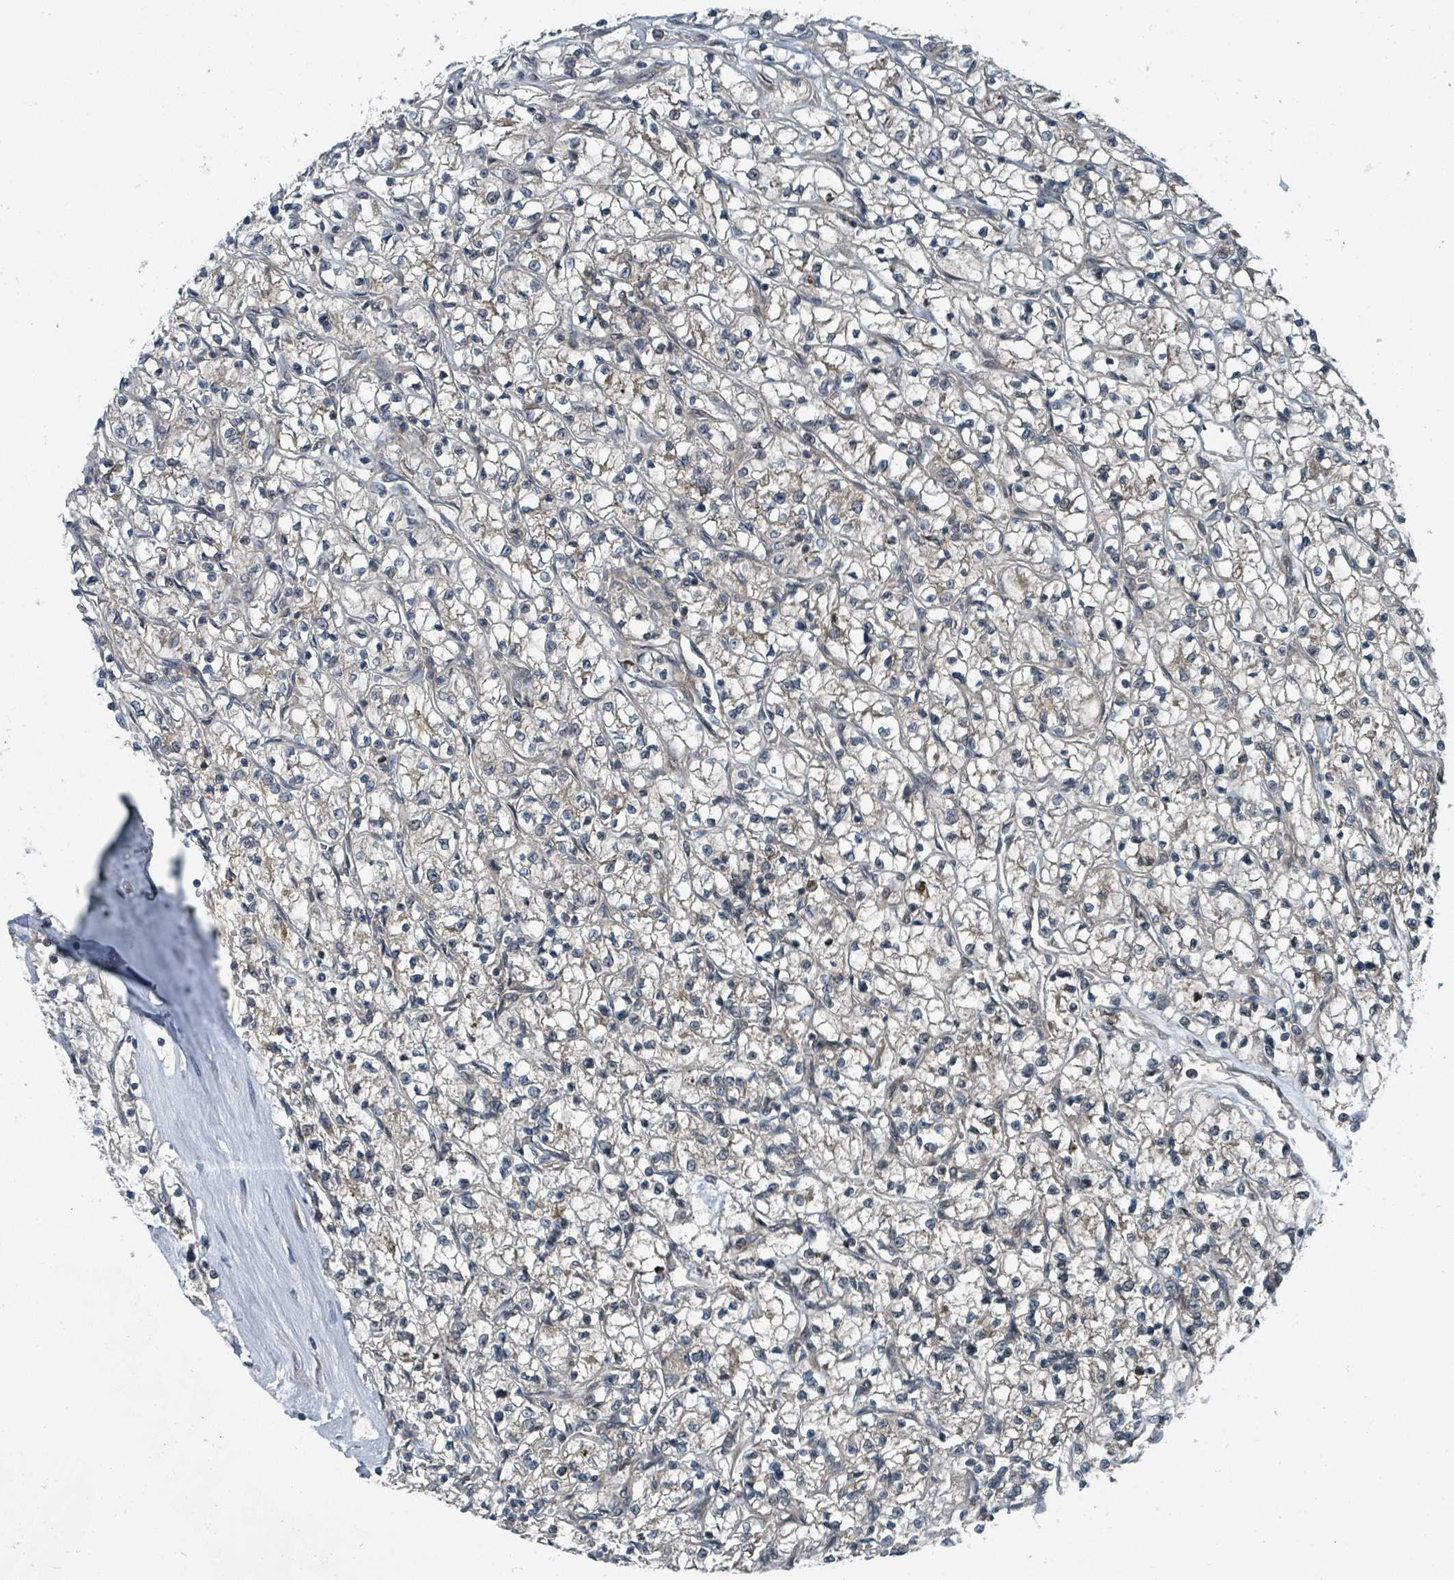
{"staining": {"intensity": "negative", "quantity": "none", "location": "none"}, "tissue": "renal cancer", "cell_type": "Tumor cells", "image_type": "cancer", "snomed": [{"axis": "morphology", "description": "Adenocarcinoma, NOS"}, {"axis": "topography", "description": "Kidney"}], "caption": "Tumor cells are negative for brown protein staining in renal cancer (adenocarcinoma).", "gene": "GOLGA7", "patient": {"sex": "female", "age": 64}}